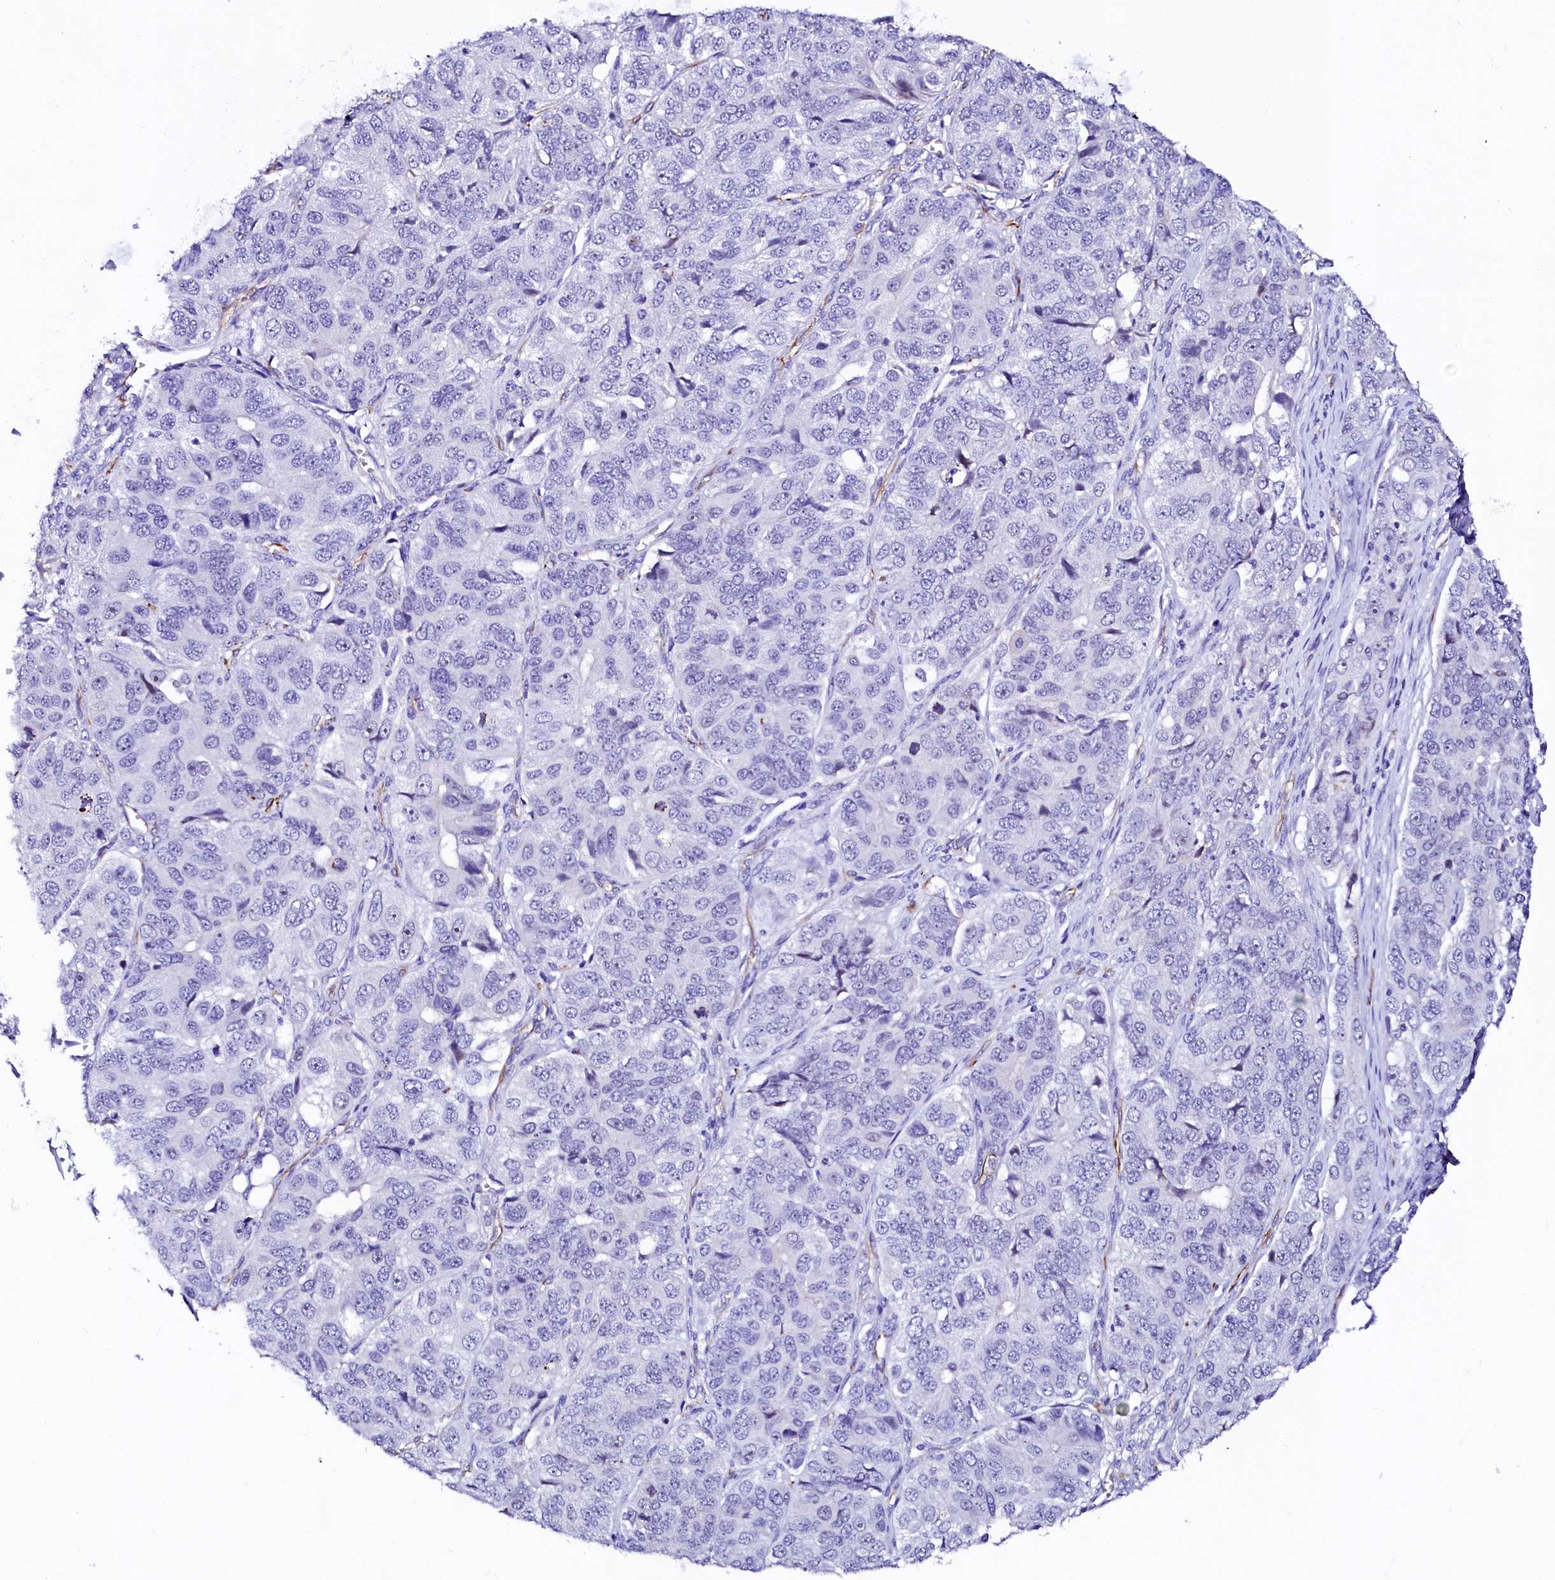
{"staining": {"intensity": "negative", "quantity": "none", "location": "none"}, "tissue": "ovarian cancer", "cell_type": "Tumor cells", "image_type": "cancer", "snomed": [{"axis": "morphology", "description": "Carcinoma, endometroid"}, {"axis": "topography", "description": "Ovary"}], "caption": "Immunohistochemical staining of ovarian cancer shows no significant positivity in tumor cells.", "gene": "SFR1", "patient": {"sex": "female", "age": 51}}